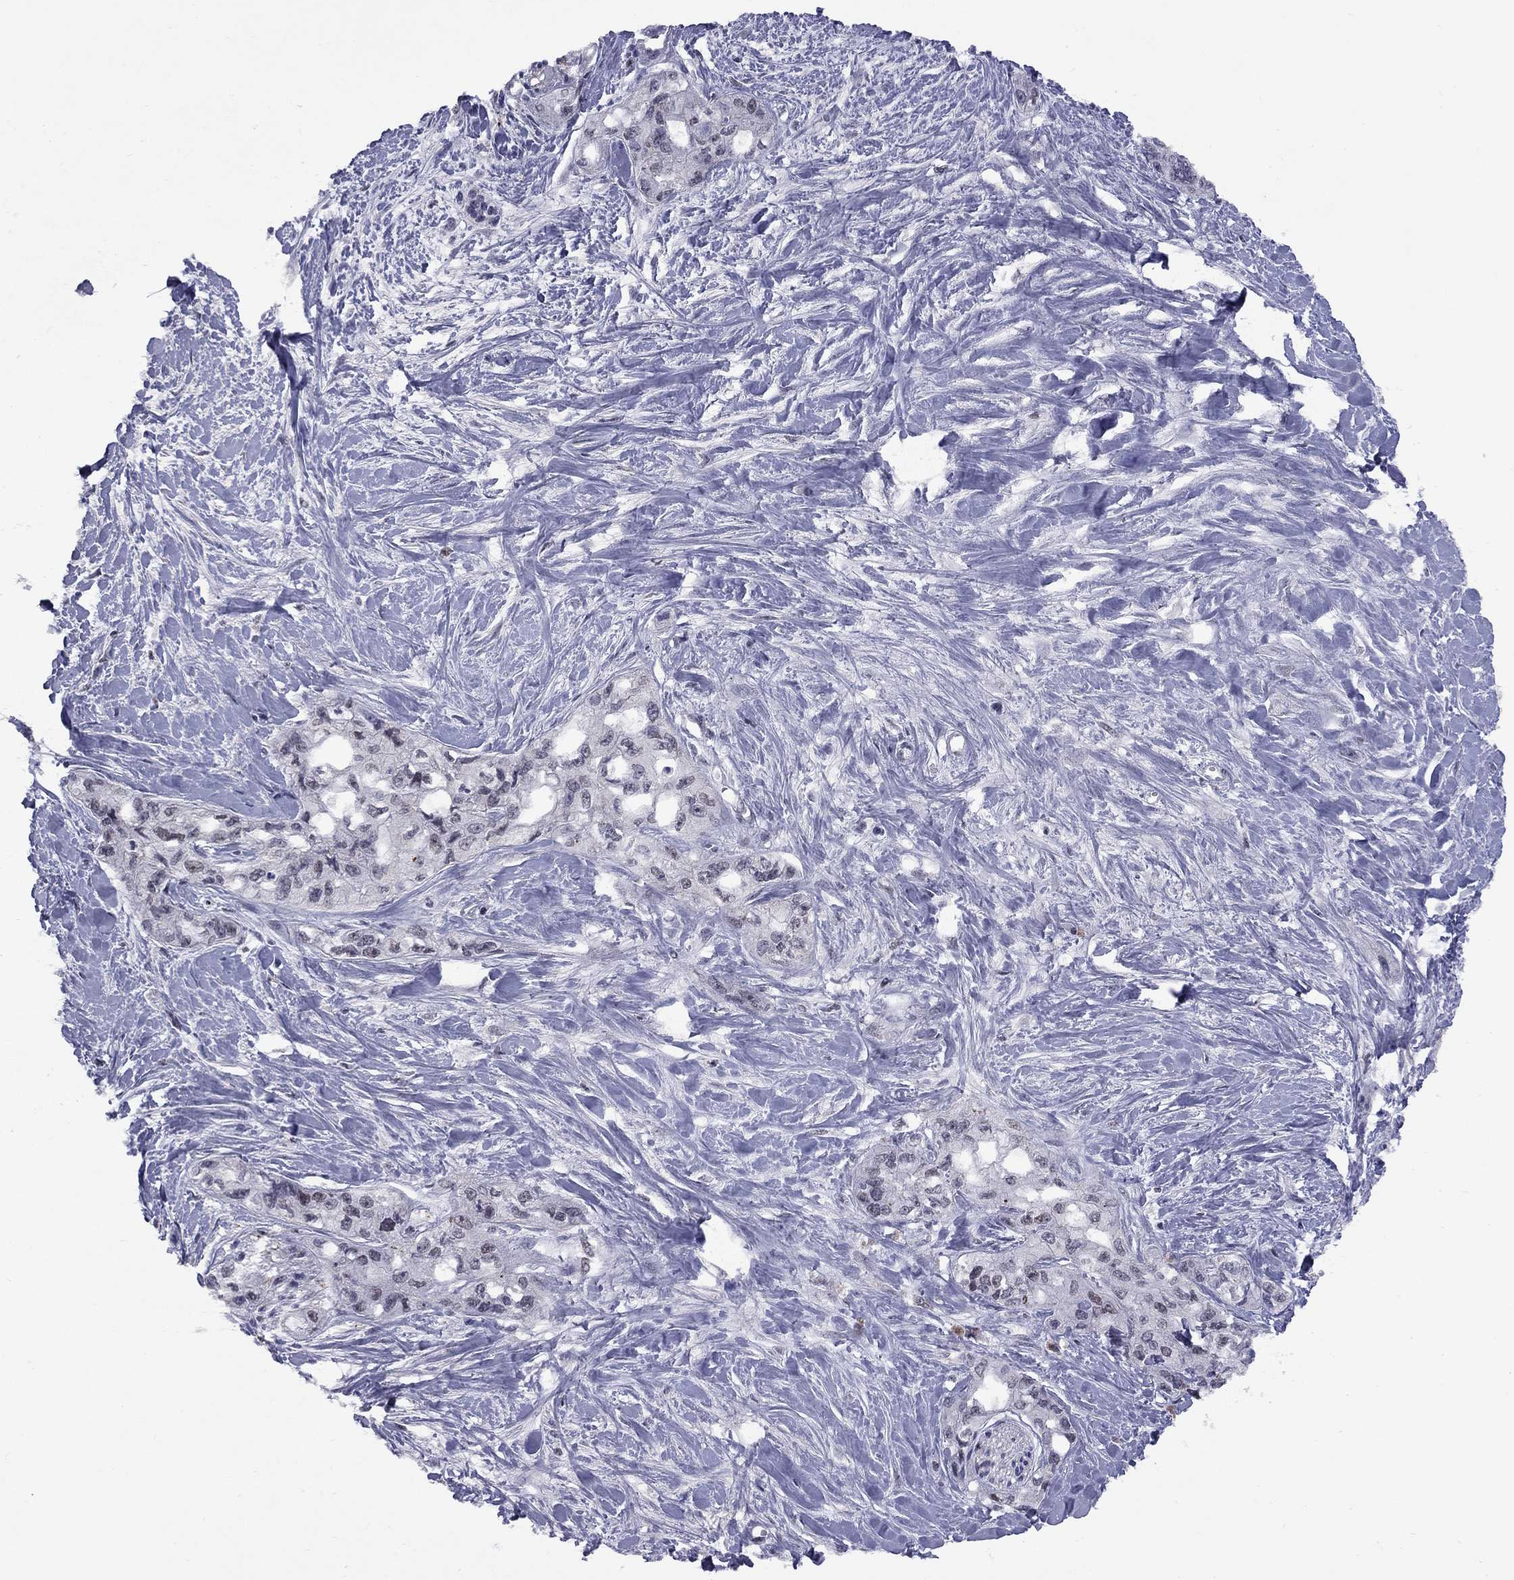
{"staining": {"intensity": "negative", "quantity": "none", "location": "none"}, "tissue": "pancreatic cancer", "cell_type": "Tumor cells", "image_type": "cancer", "snomed": [{"axis": "morphology", "description": "Adenocarcinoma, NOS"}, {"axis": "topography", "description": "Pancreas"}], "caption": "Immunohistochemistry of pancreatic cancer demonstrates no staining in tumor cells.", "gene": "TAF9", "patient": {"sex": "female", "age": 50}}